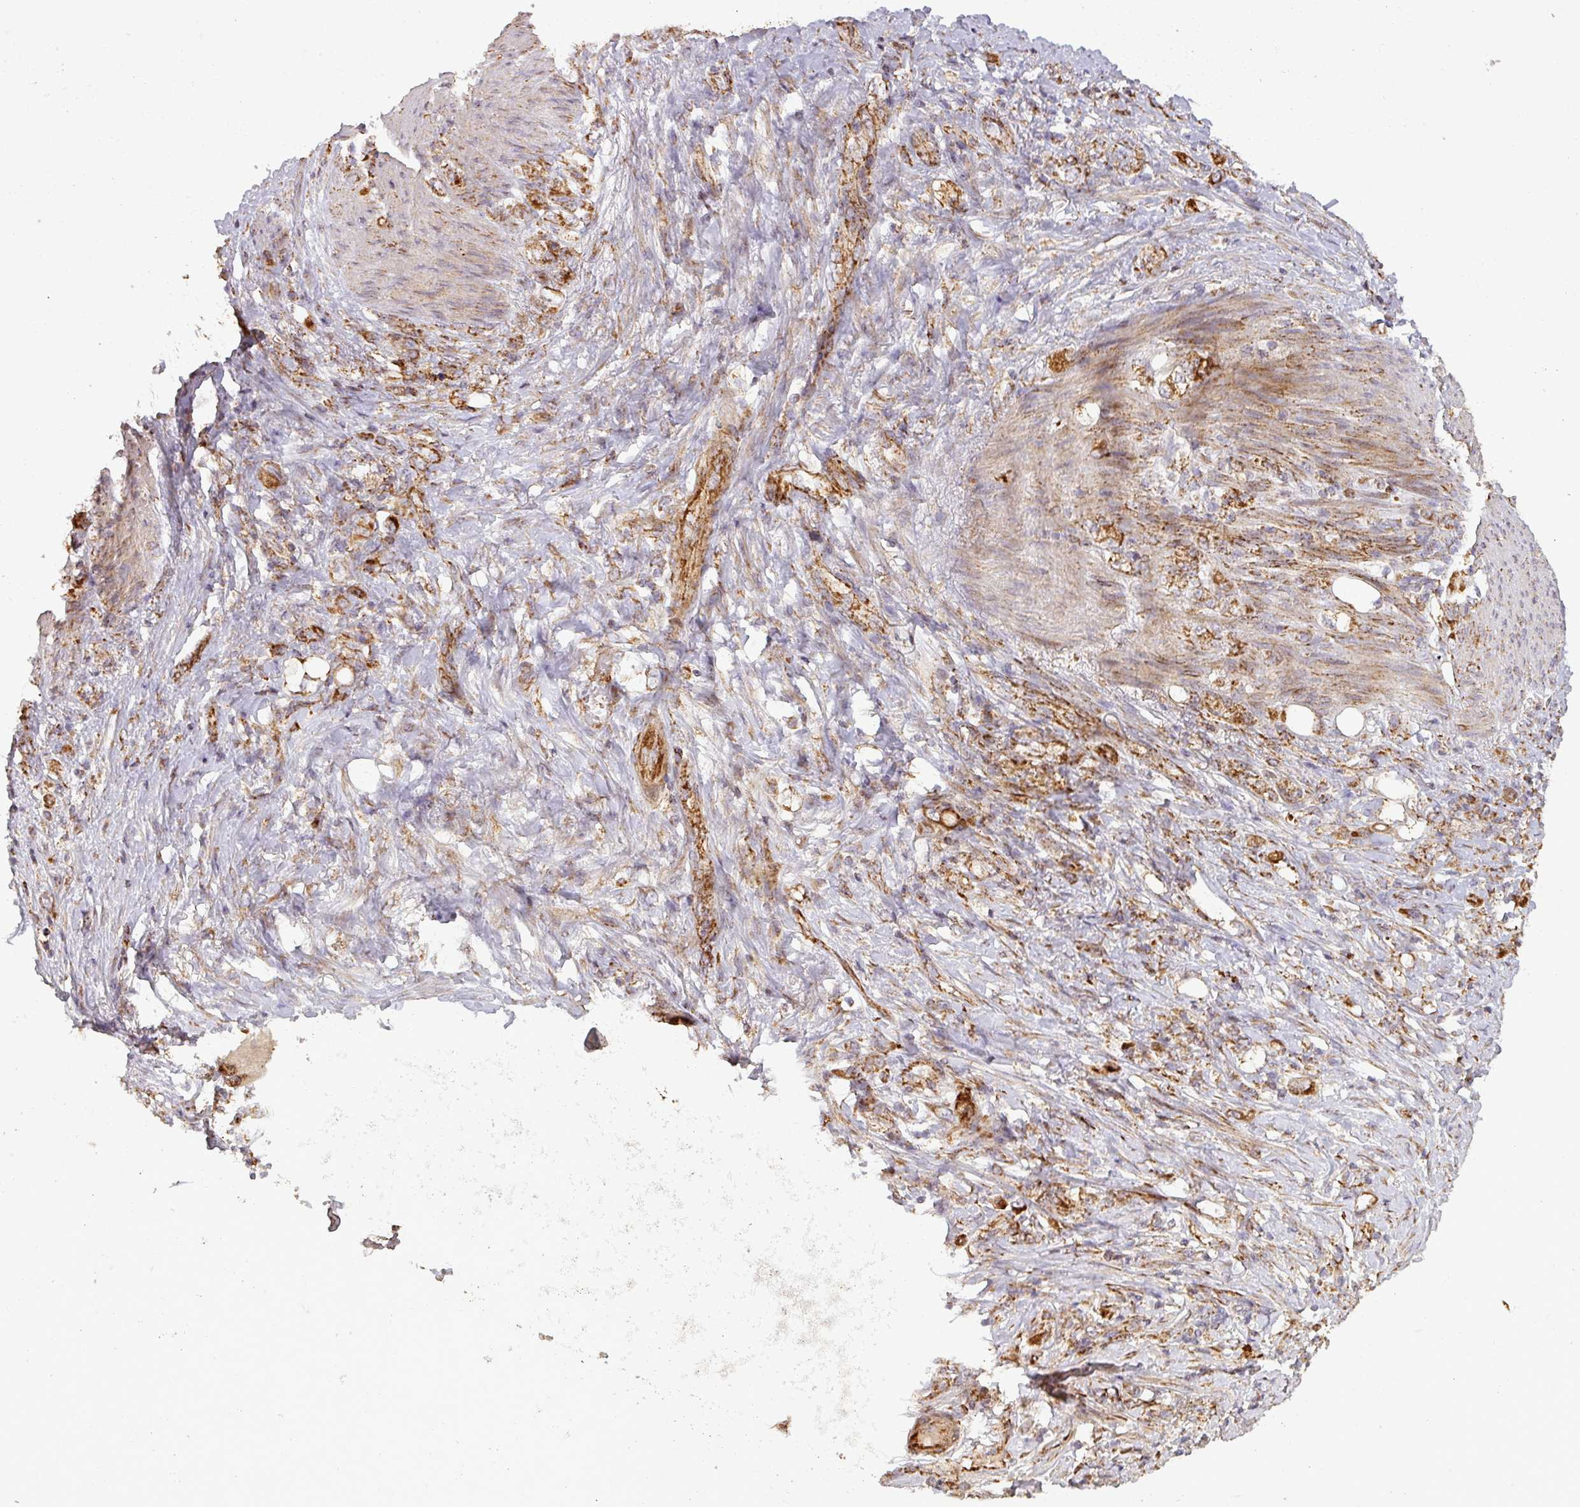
{"staining": {"intensity": "strong", "quantity": ">75%", "location": "cytoplasmic/membranous"}, "tissue": "stomach cancer", "cell_type": "Tumor cells", "image_type": "cancer", "snomed": [{"axis": "morphology", "description": "Adenocarcinoma, NOS"}, {"axis": "topography", "description": "Stomach"}], "caption": "There is high levels of strong cytoplasmic/membranous expression in tumor cells of adenocarcinoma (stomach), as demonstrated by immunohistochemical staining (brown color).", "gene": "GPD2", "patient": {"sex": "female", "age": 79}}